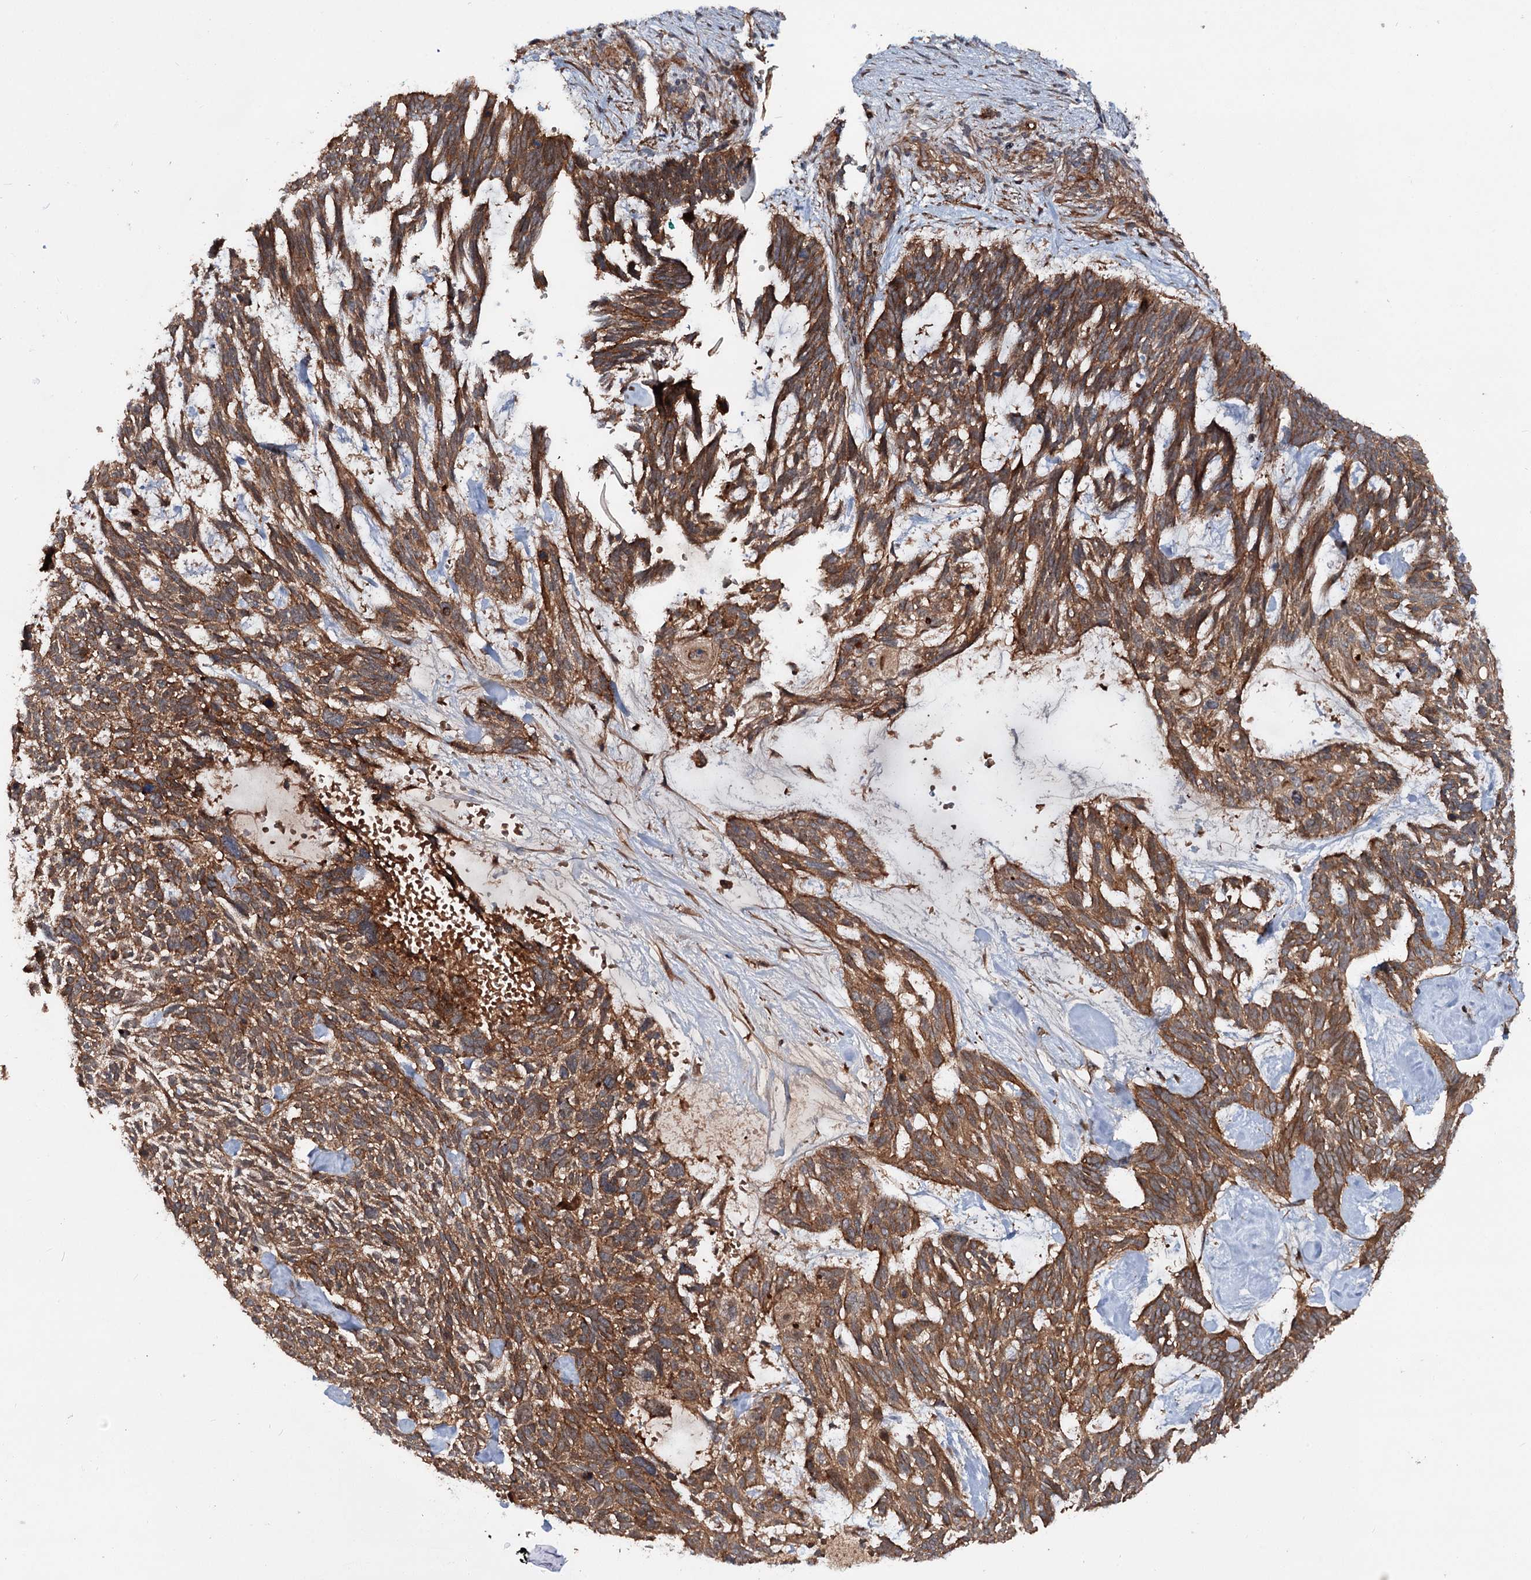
{"staining": {"intensity": "moderate", "quantity": ">75%", "location": "cytoplasmic/membranous"}, "tissue": "skin cancer", "cell_type": "Tumor cells", "image_type": "cancer", "snomed": [{"axis": "morphology", "description": "Basal cell carcinoma"}, {"axis": "topography", "description": "Skin"}], "caption": "Protein analysis of skin cancer (basal cell carcinoma) tissue exhibits moderate cytoplasmic/membranous expression in about >75% of tumor cells. The staining was performed using DAB to visualize the protein expression in brown, while the nuclei were stained in blue with hematoxylin (Magnification: 20x).", "gene": "ADGRG4", "patient": {"sex": "male", "age": 88}}